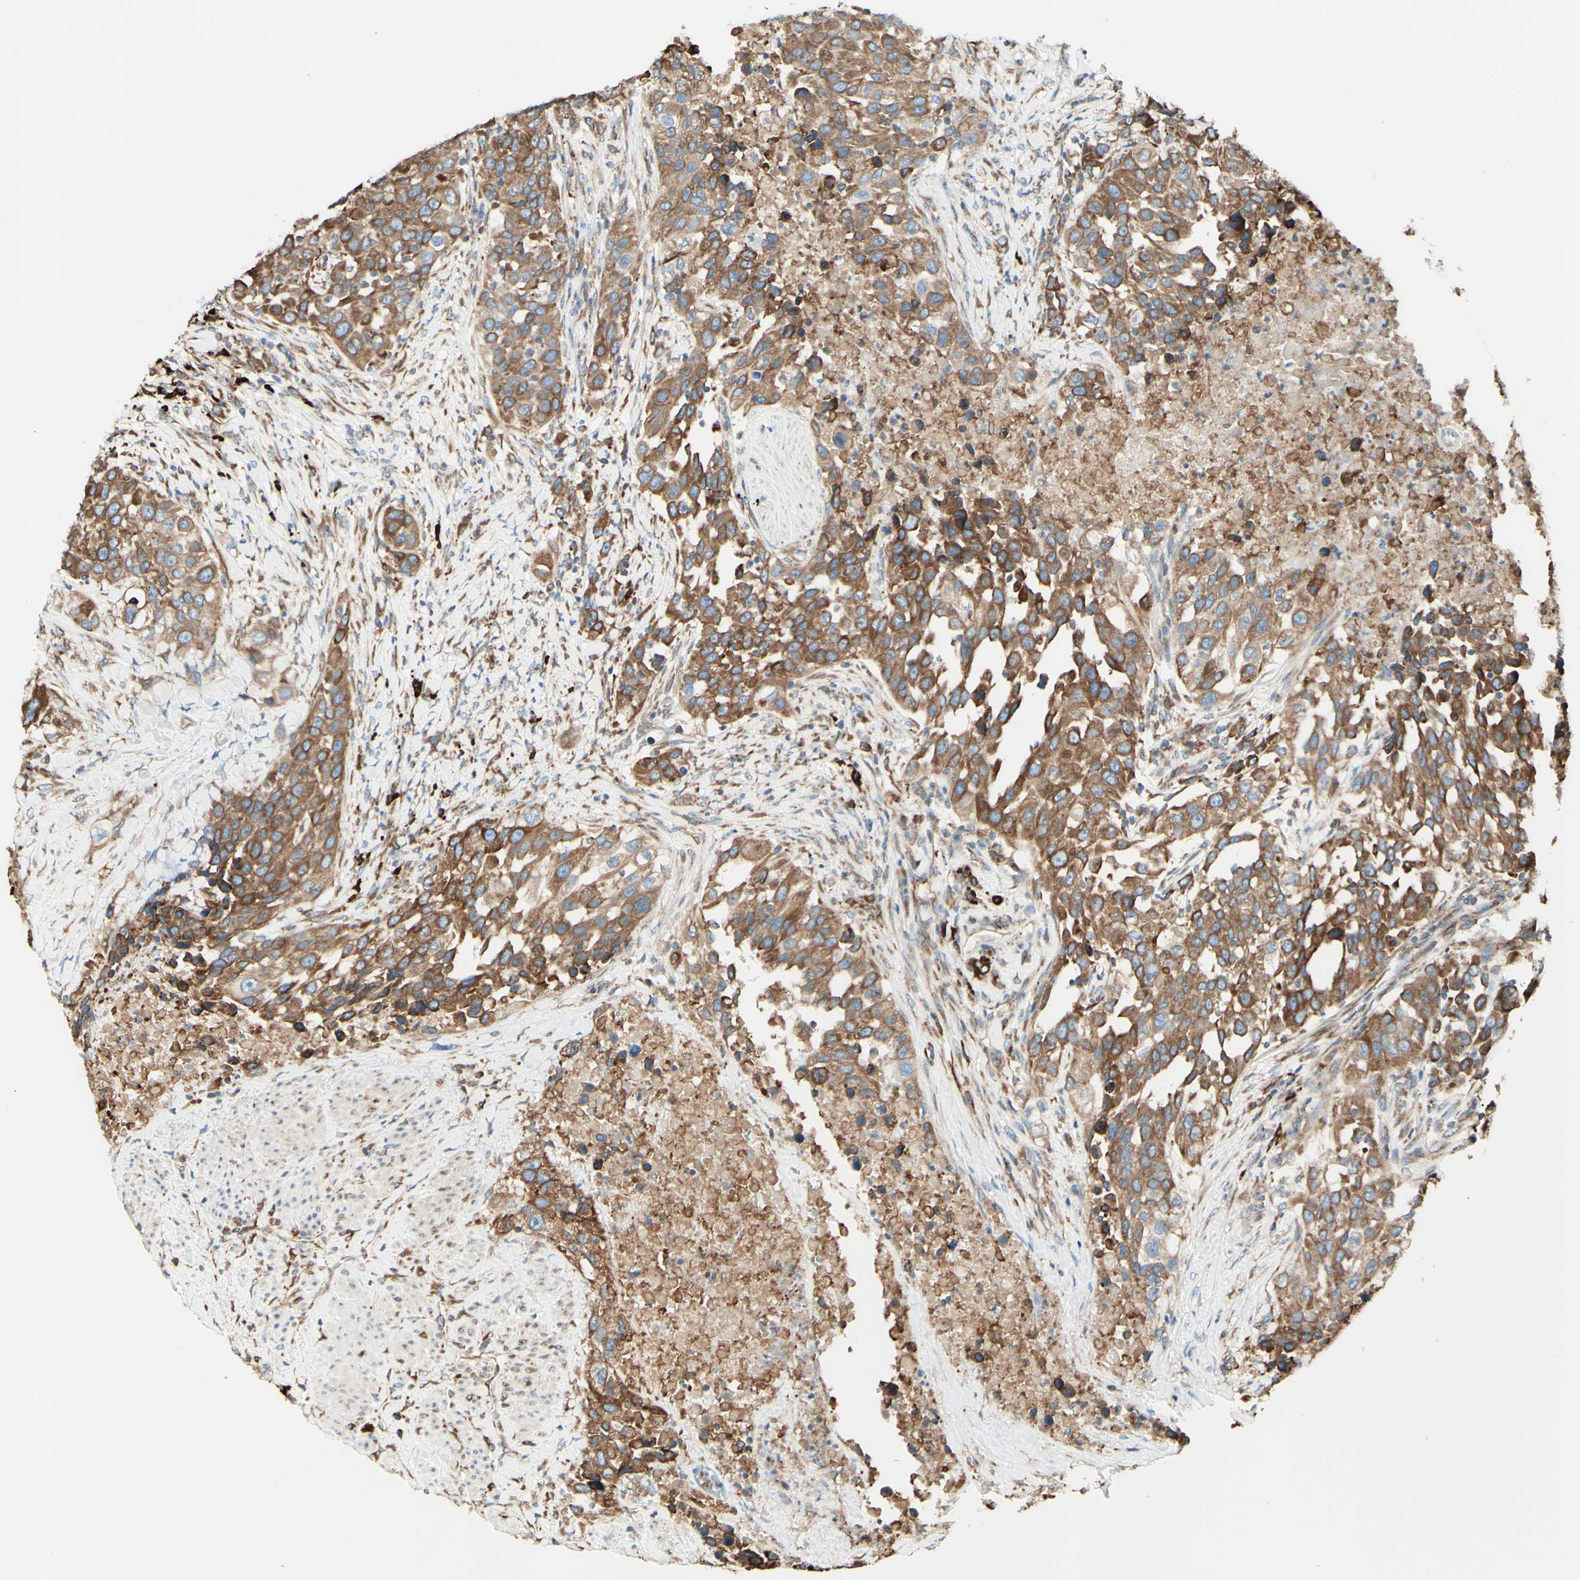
{"staining": {"intensity": "moderate", "quantity": ">75%", "location": "cytoplasmic/membranous"}, "tissue": "urothelial cancer", "cell_type": "Tumor cells", "image_type": "cancer", "snomed": [{"axis": "morphology", "description": "Urothelial carcinoma, High grade"}, {"axis": "topography", "description": "Urinary bladder"}], "caption": "Immunohistochemical staining of high-grade urothelial carcinoma reveals medium levels of moderate cytoplasmic/membranous staining in about >75% of tumor cells.", "gene": "DNAJB11", "patient": {"sex": "female", "age": 80}}